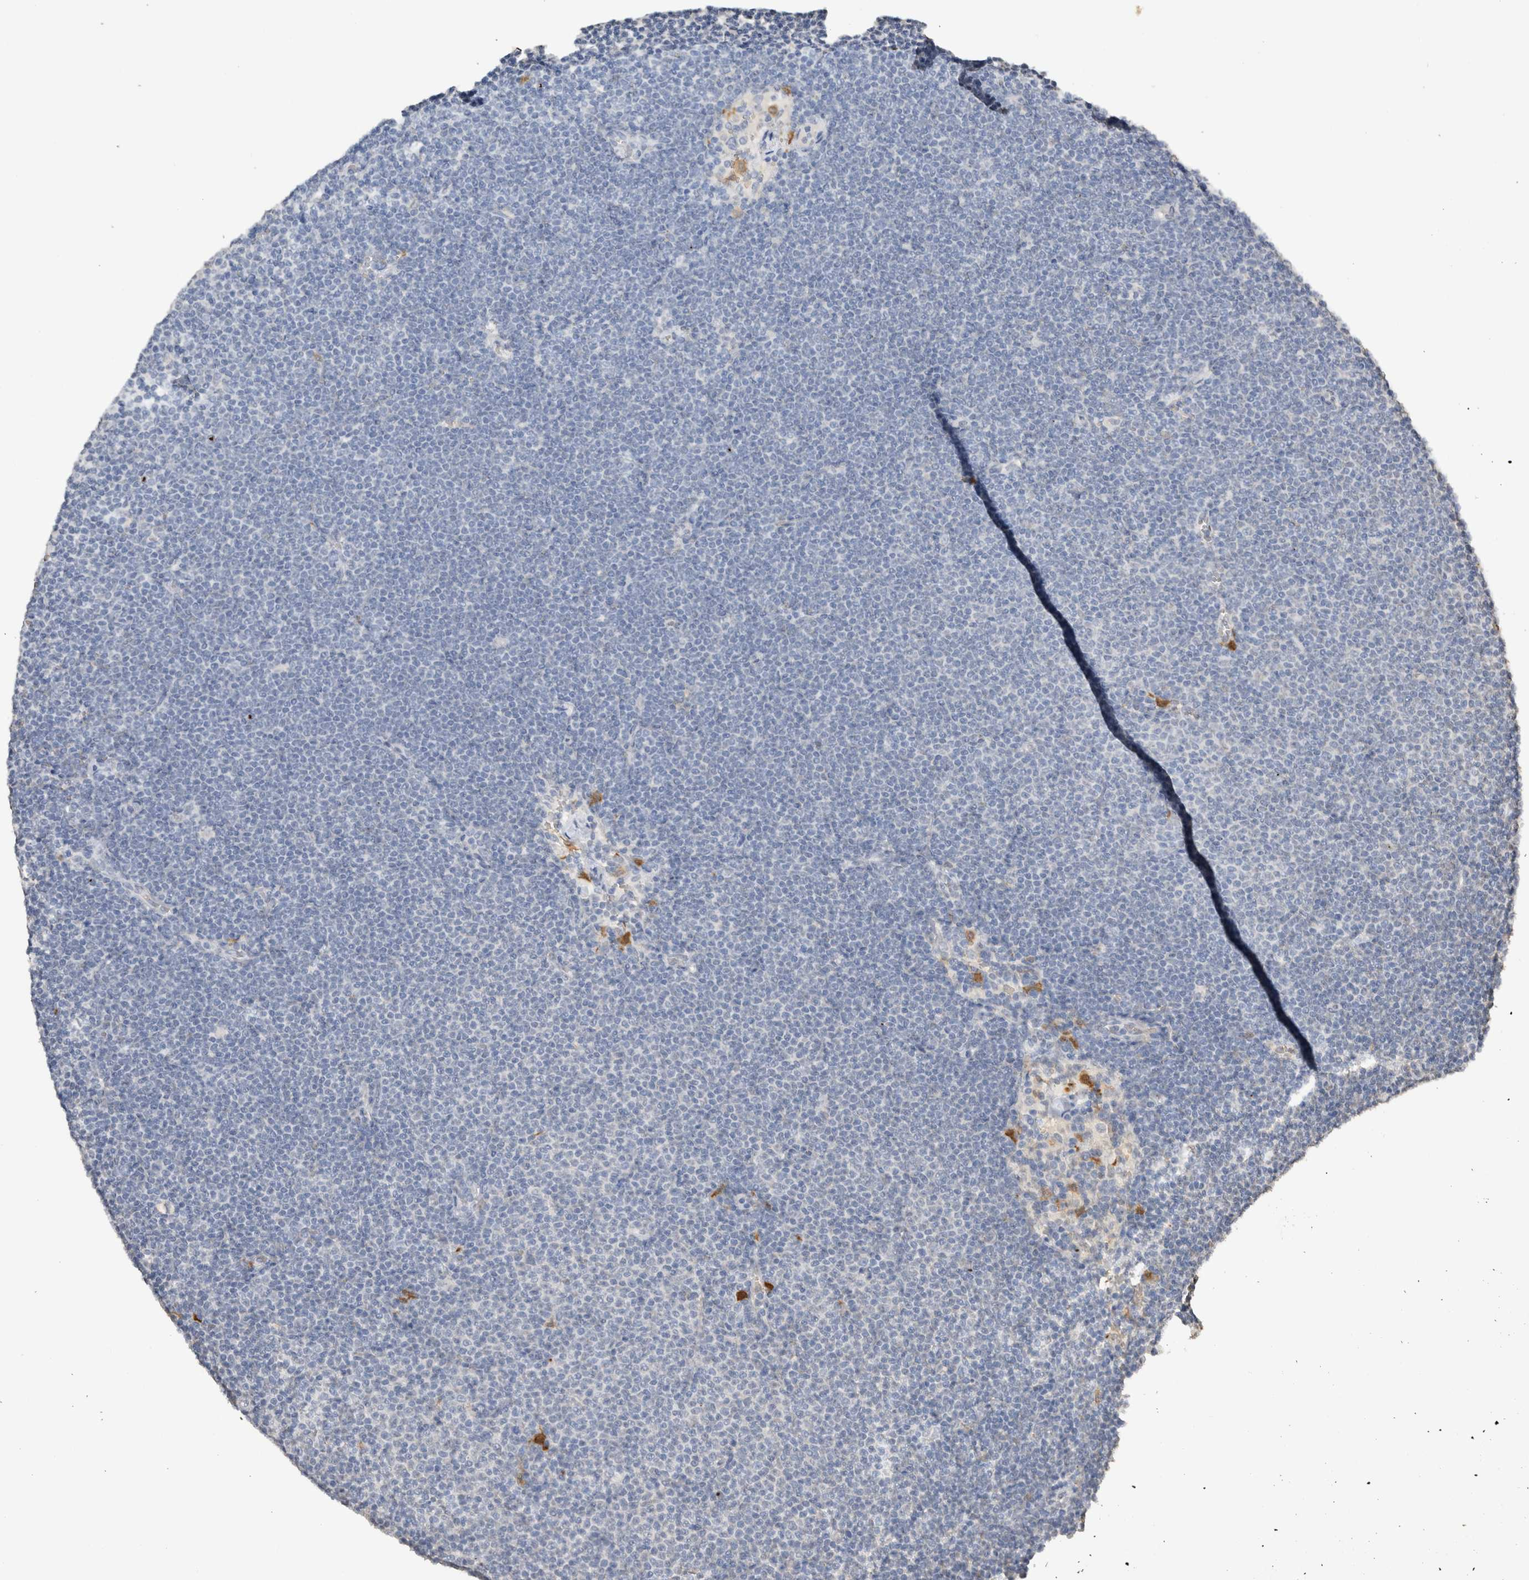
{"staining": {"intensity": "negative", "quantity": "none", "location": "none"}, "tissue": "lymphoma", "cell_type": "Tumor cells", "image_type": "cancer", "snomed": [{"axis": "morphology", "description": "Malignant lymphoma, non-Hodgkin's type, Low grade"}, {"axis": "topography", "description": "Lymph node"}], "caption": "The IHC histopathology image has no significant expression in tumor cells of lymphoma tissue.", "gene": "LGALS2", "patient": {"sex": "female", "age": 53}}